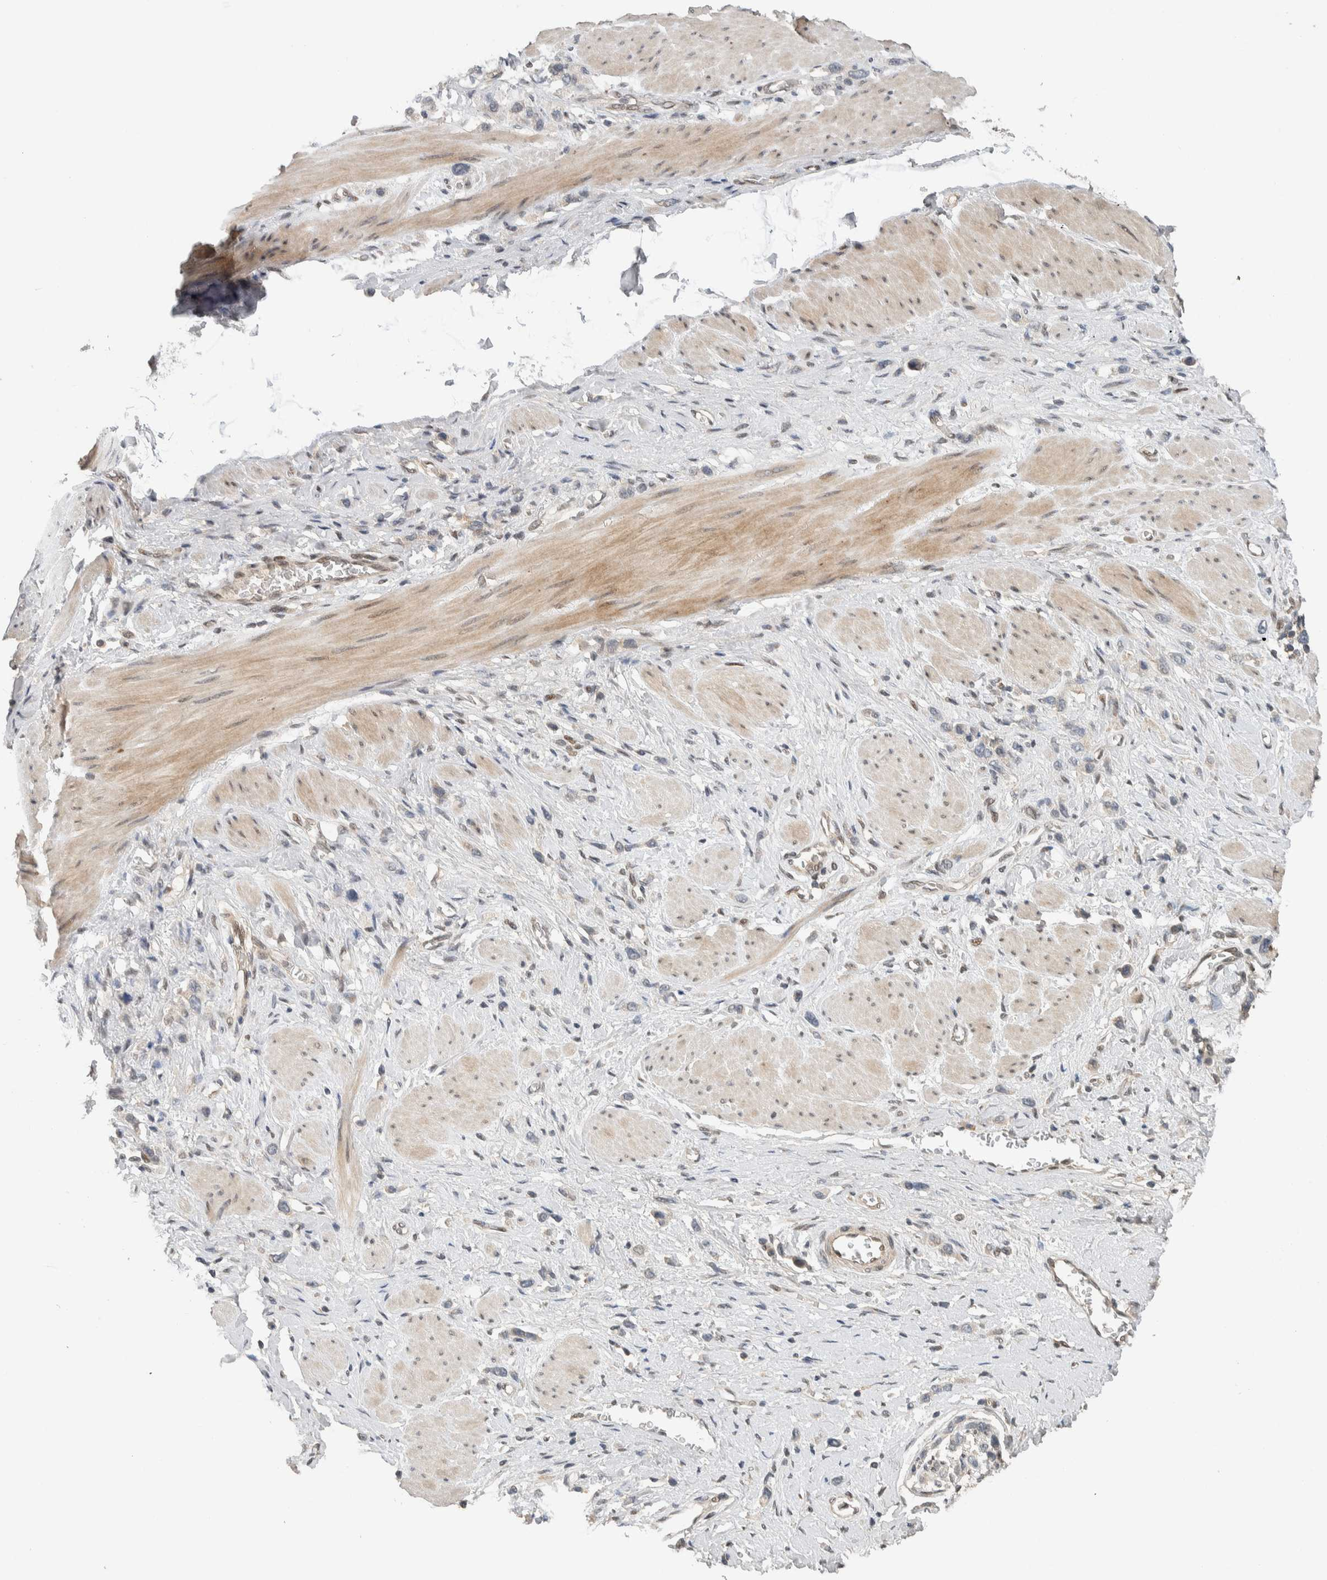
{"staining": {"intensity": "weak", "quantity": "<25%", "location": "cytoplasmic/membranous"}, "tissue": "stomach cancer", "cell_type": "Tumor cells", "image_type": "cancer", "snomed": [{"axis": "morphology", "description": "Adenocarcinoma, NOS"}, {"axis": "topography", "description": "Stomach"}], "caption": "Tumor cells show no significant protein staining in adenocarcinoma (stomach).", "gene": "CYSRT1", "patient": {"sex": "female", "age": 65}}